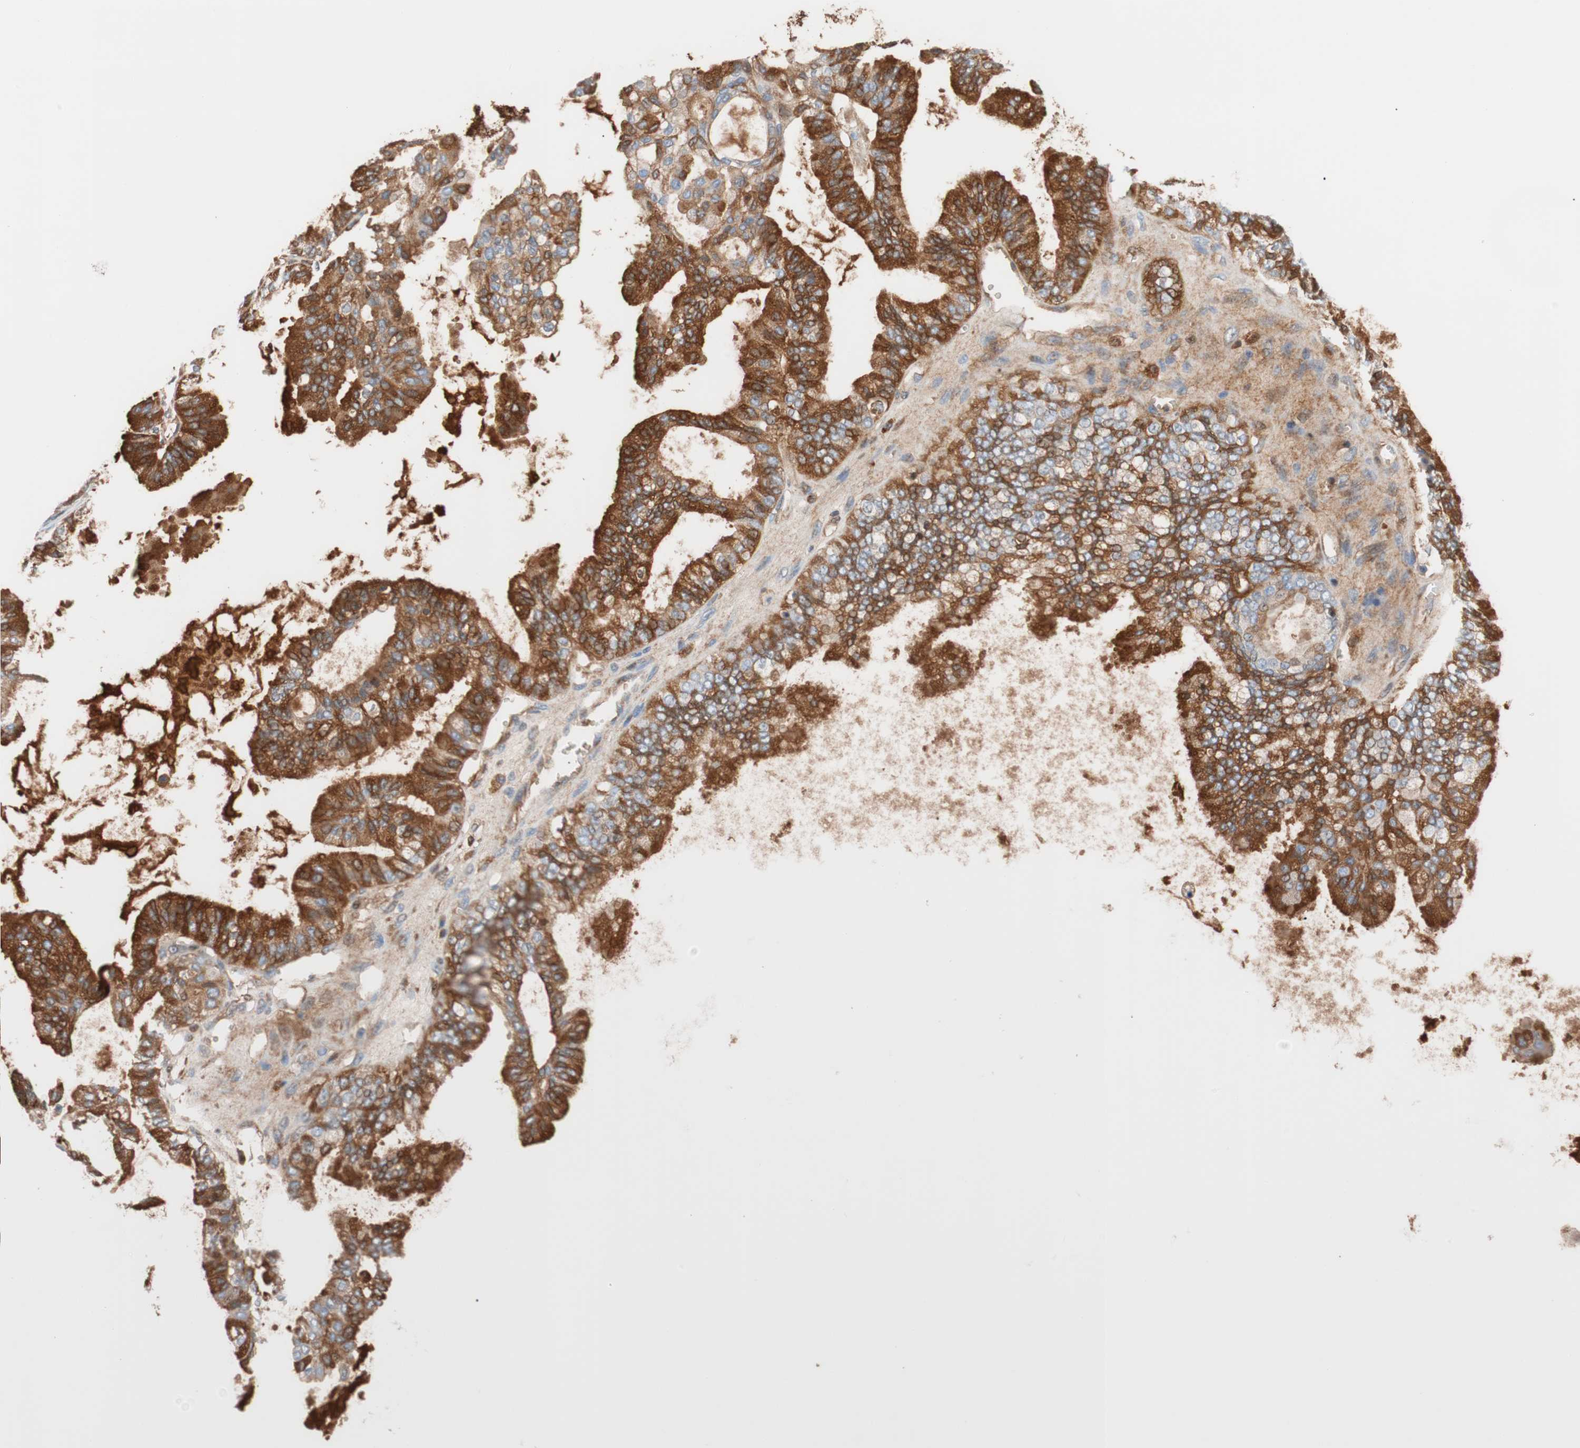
{"staining": {"intensity": "strong", "quantity": ">75%", "location": "cytoplasmic/membranous"}, "tissue": "ovarian cancer", "cell_type": "Tumor cells", "image_type": "cancer", "snomed": [{"axis": "morphology", "description": "Carcinoma, NOS"}, {"axis": "morphology", "description": "Carcinoma, endometroid"}, {"axis": "topography", "description": "Ovary"}], "caption": "A high amount of strong cytoplasmic/membranous expression is identified in about >75% of tumor cells in ovarian endometroid carcinoma tissue.", "gene": "RBP4", "patient": {"sex": "female", "age": 50}}